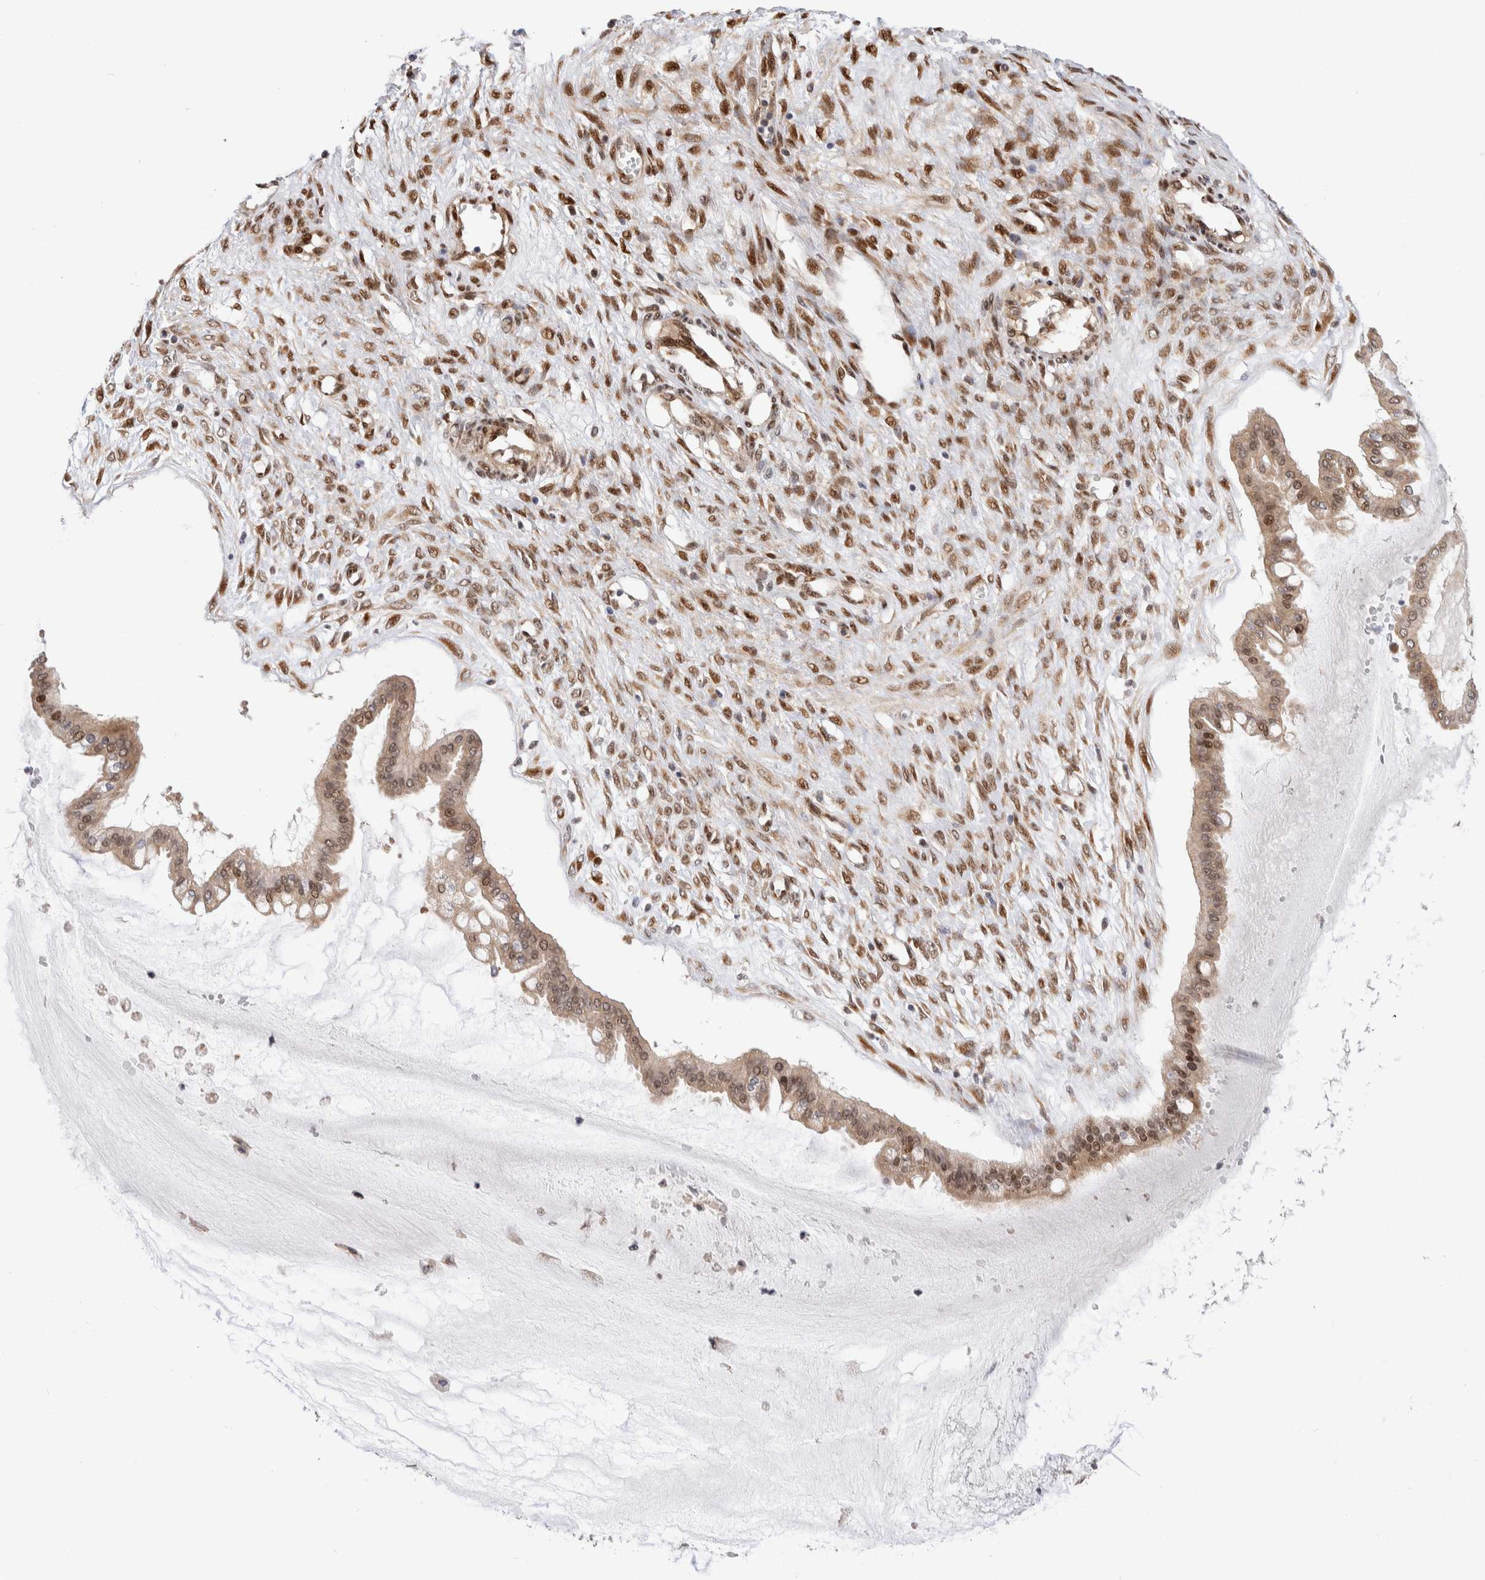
{"staining": {"intensity": "weak", "quantity": ">75%", "location": "cytoplasmic/membranous,nuclear"}, "tissue": "ovarian cancer", "cell_type": "Tumor cells", "image_type": "cancer", "snomed": [{"axis": "morphology", "description": "Cystadenocarcinoma, mucinous, NOS"}, {"axis": "topography", "description": "Ovary"}], "caption": "Ovarian mucinous cystadenocarcinoma stained with a protein marker exhibits weak staining in tumor cells.", "gene": "NSMAF", "patient": {"sex": "female", "age": 73}}